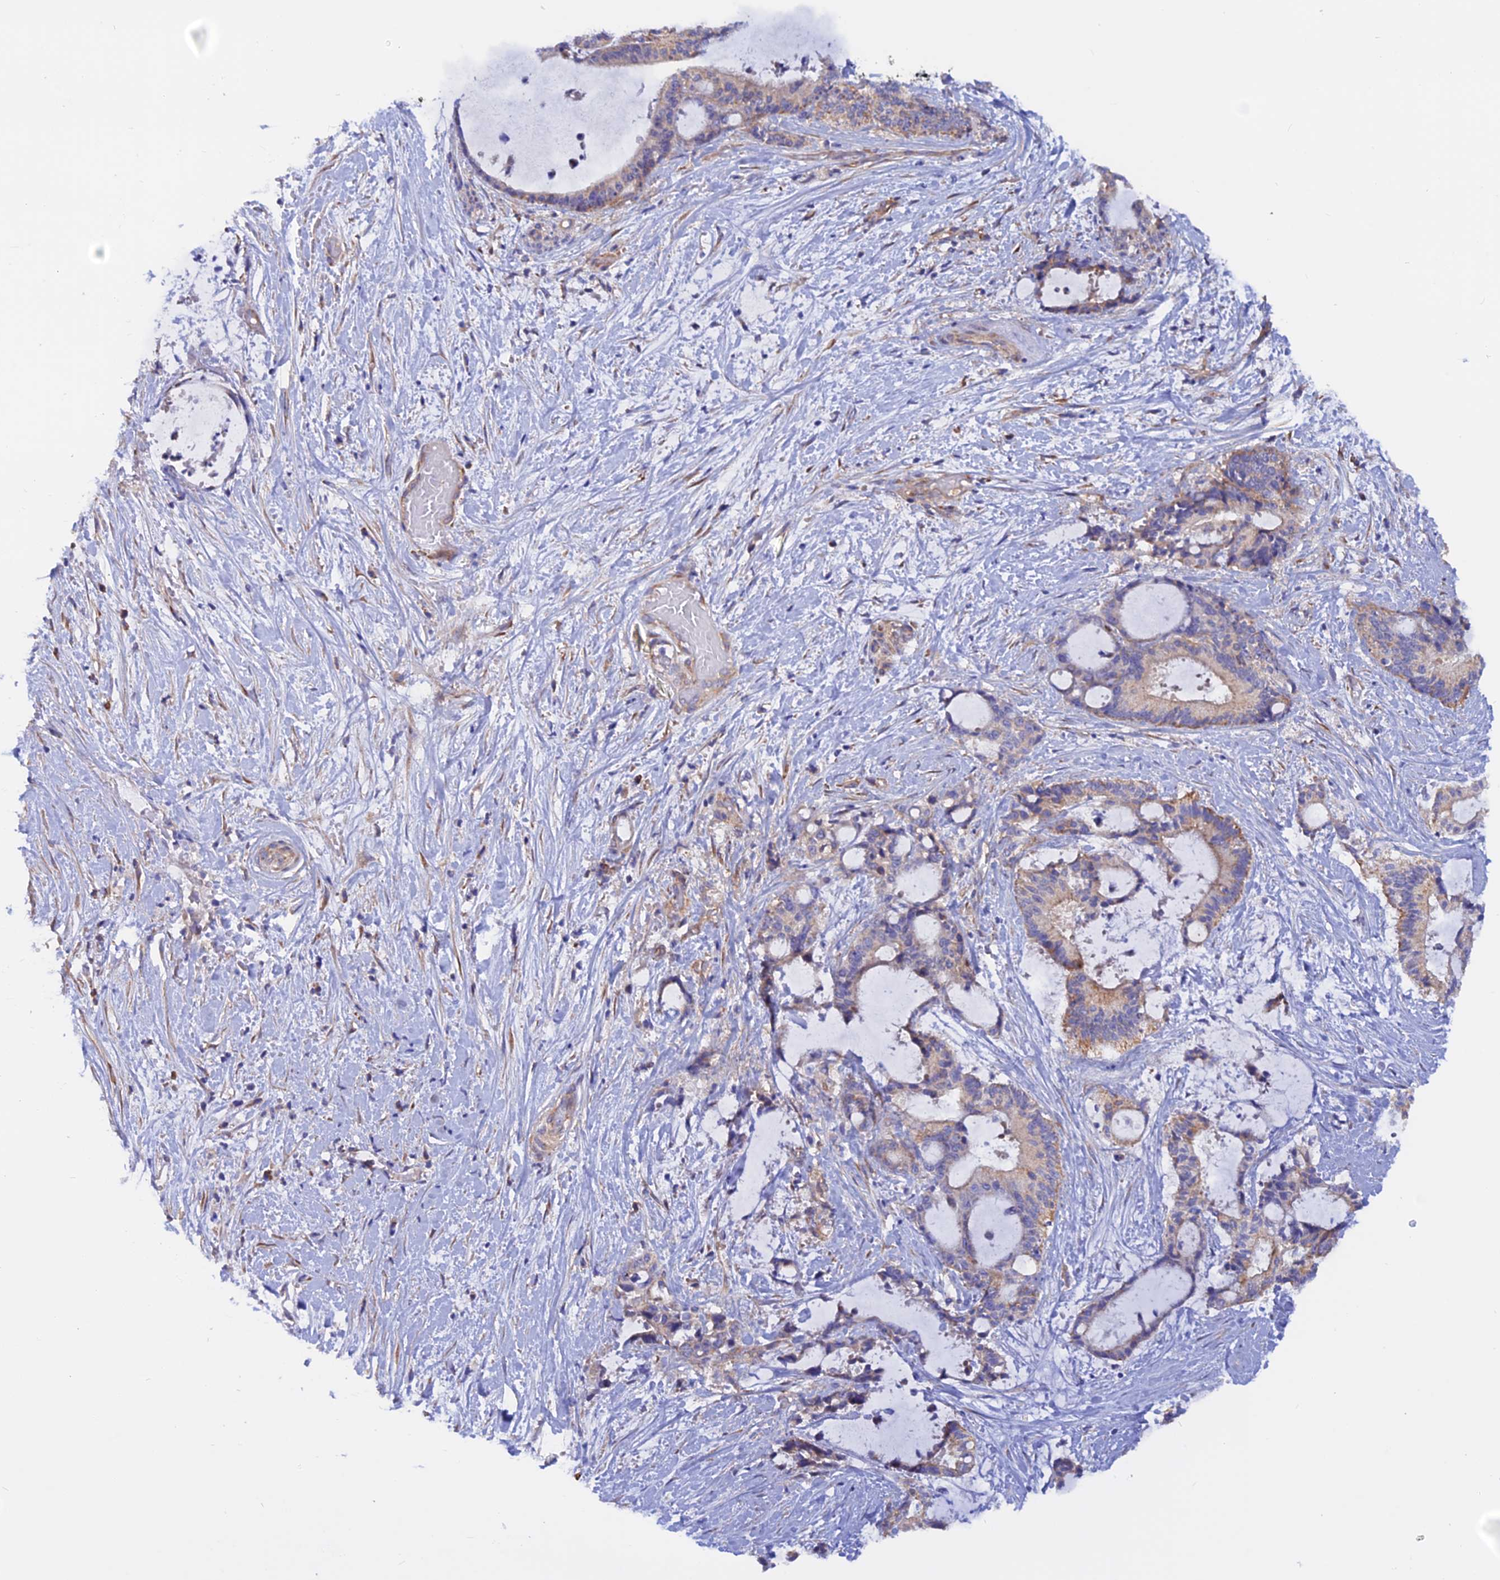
{"staining": {"intensity": "weak", "quantity": "25%-75%", "location": "cytoplasmic/membranous"}, "tissue": "liver cancer", "cell_type": "Tumor cells", "image_type": "cancer", "snomed": [{"axis": "morphology", "description": "Normal tissue, NOS"}, {"axis": "morphology", "description": "Cholangiocarcinoma"}, {"axis": "topography", "description": "Liver"}, {"axis": "topography", "description": "Peripheral nerve tissue"}], "caption": "Protein staining demonstrates weak cytoplasmic/membranous positivity in approximately 25%-75% of tumor cells in liver cancer (cholangiocarcinoma). (DAB (3,3'-diaminobenzidine) IHC, brown staining for protein, blue staining for nuclei).", "gene": "HYCC1", "patient": {"sex": "female", "age": 73}}